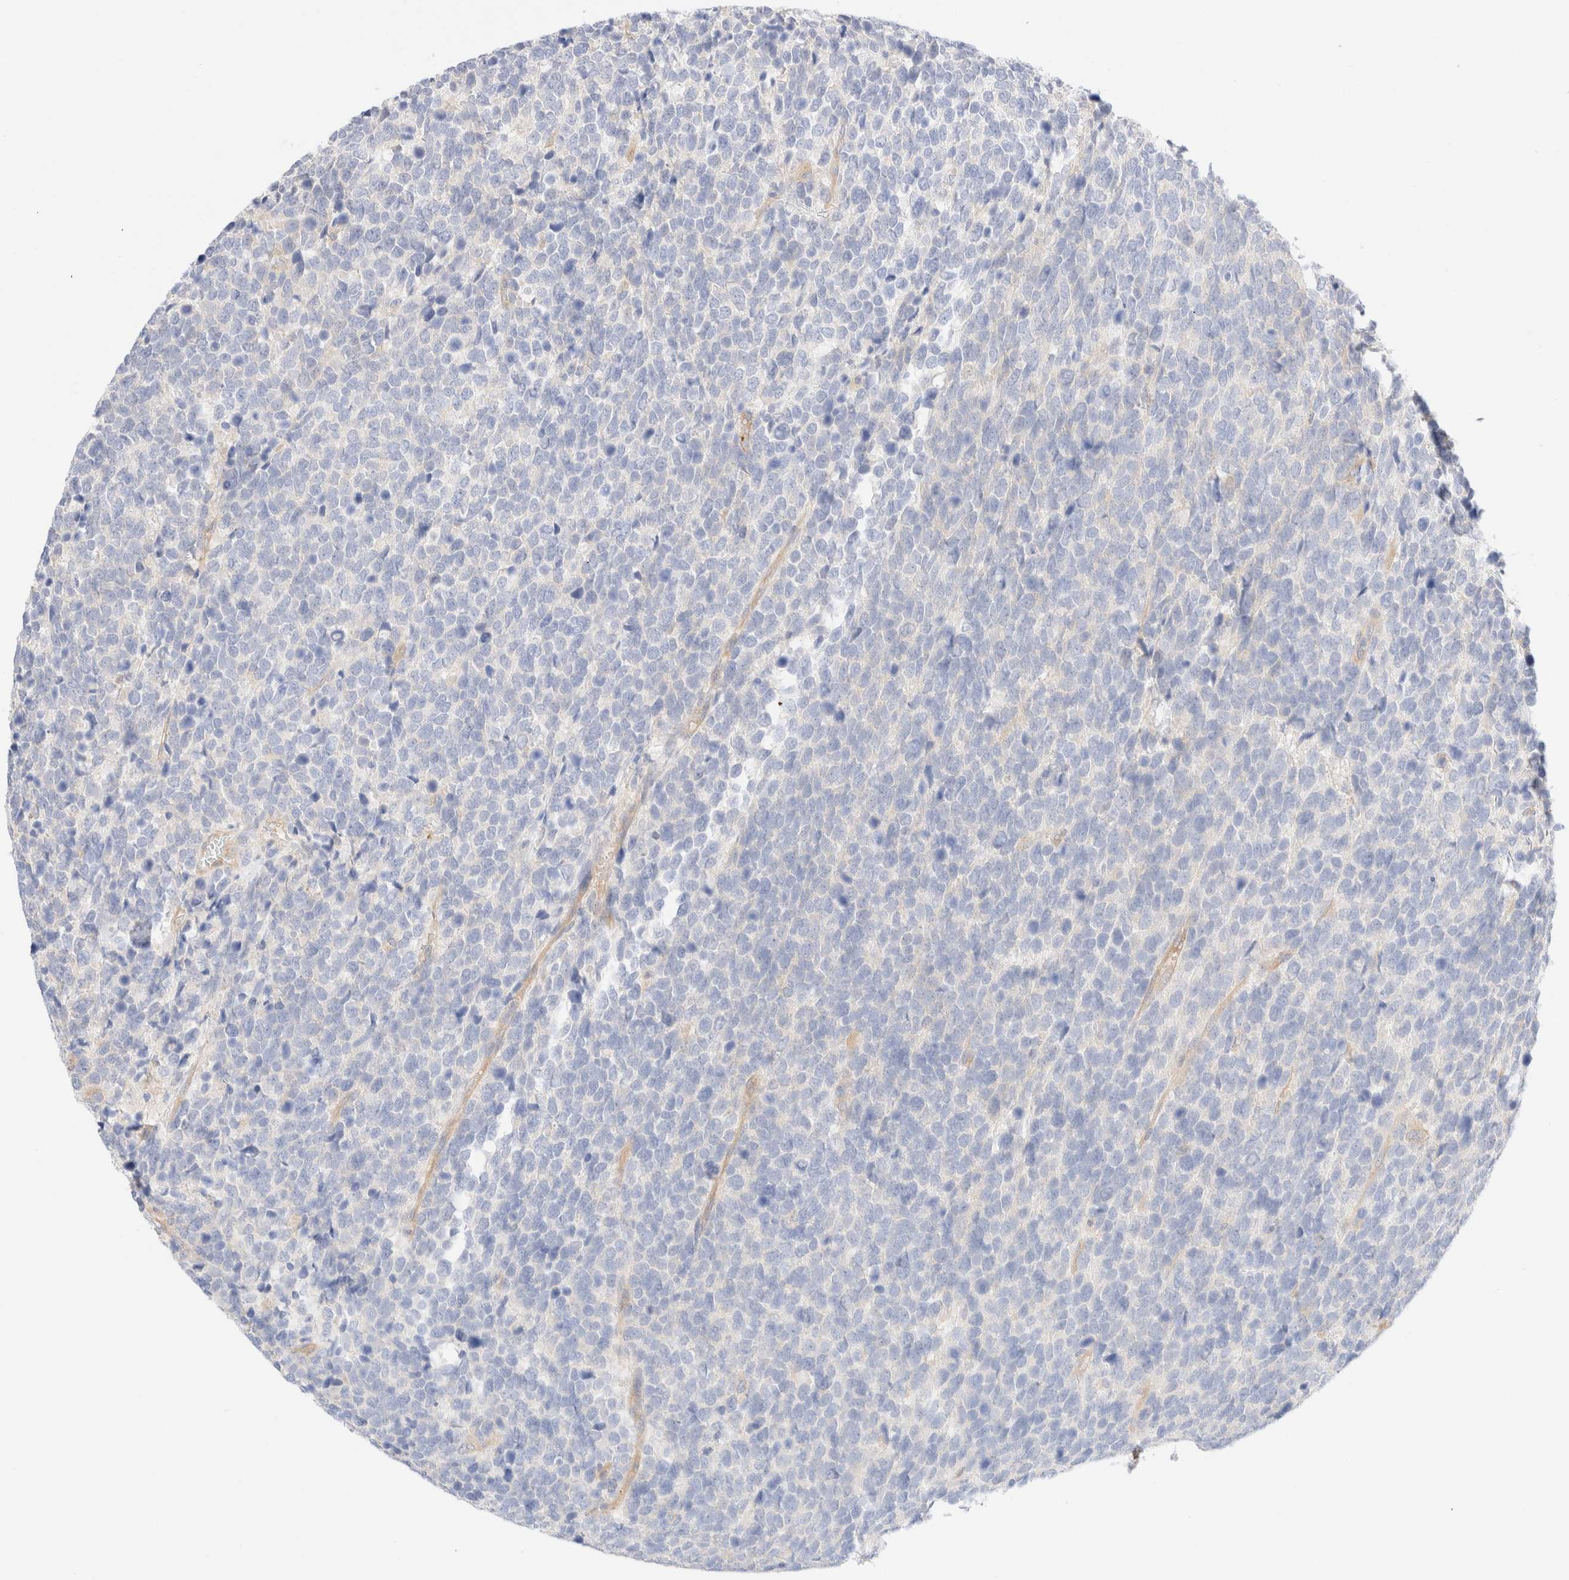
{"staining": {"intensity": "negative", "quantity": "none", "location": "none"}, "tissue": "urothelial cancer", "cell_type": "Tumor cells", "image_type": "cancer", "snomed": [{"axis": "morphology", "description": "Urothelial carcinoma, High grade"}, {"axis": "topography", "description": "Urinary bladder"}], "caption": "The immunohistochemistry image has no significant expression in tumor cells of urothelial cancer tissue. The staining is performed using DAB brown chromogen with nuclei counter-stained in using hematoxylin.", "gene": "NIBAN2", "patient": {"sex": "female", "age": 82}}